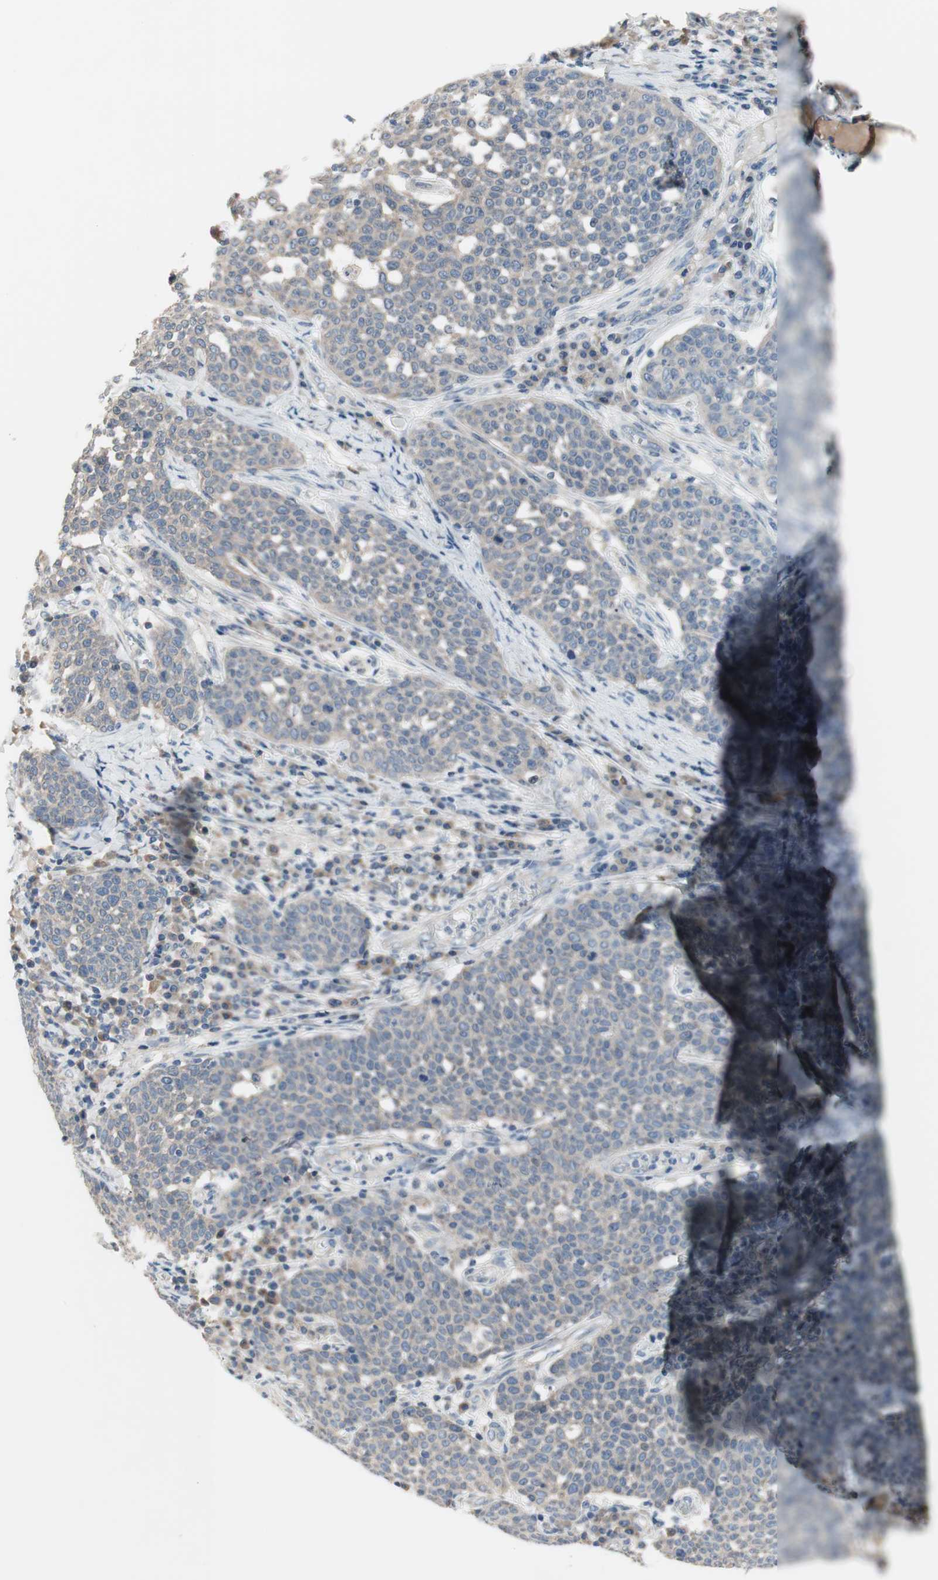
{"staining": {"intensity": "negative", "quantity": "none", "location": "none"}, "tissue": "cervical cancer", "cell_type": "Tumor cells", "image_type": "cancer", "snomed": [{"axis": "morphology", "description": "Squamous cell carcinoma, NOS"}, {"axis": "topography", "description": "Cervix"}], "caption": "Immunohistochemistry (IHC) histopathology image of neoplastic tissue: human cervical cancer (squamous cell carcinoma) stained with DAB (3,3'-diaminobenzidine) shows no significant protein positivity in tumor cells.", "gene": "TACR3", "patient": {"sex": "female", "age": 34}}